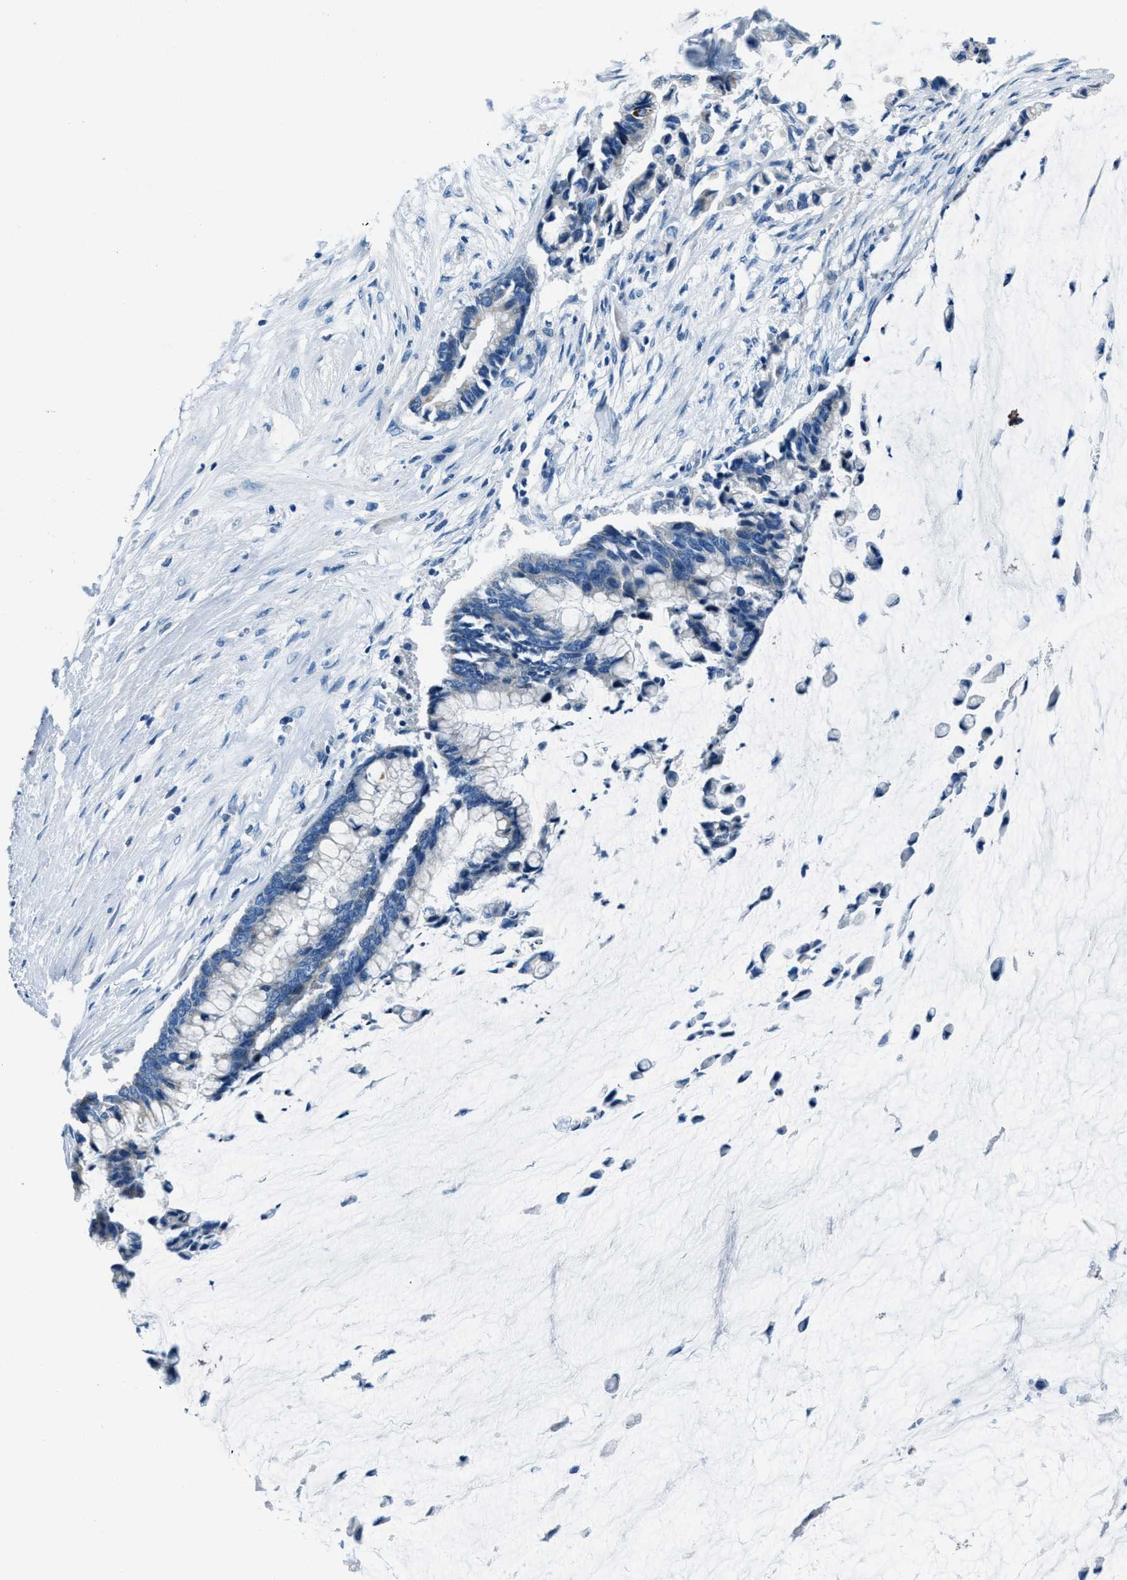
{"staining": {"intensity": "negative", "quantity": "none", "location": "none"}, "tissue": "pancreatic cancer", "cell_type": "Tumor cells", "image_type": "cancer", "snomed": [{"axis": "morphology", "description": "Adenocarcinoma, NOS"}, {"axis": "topography", "description": "Pancreas"}], "caption": "Immunohistochemistry of pancreatic cancer exhibits no staining in tumor cells.", "gene": "AMACR", "patient": {"sex": "male", "age": 41}}